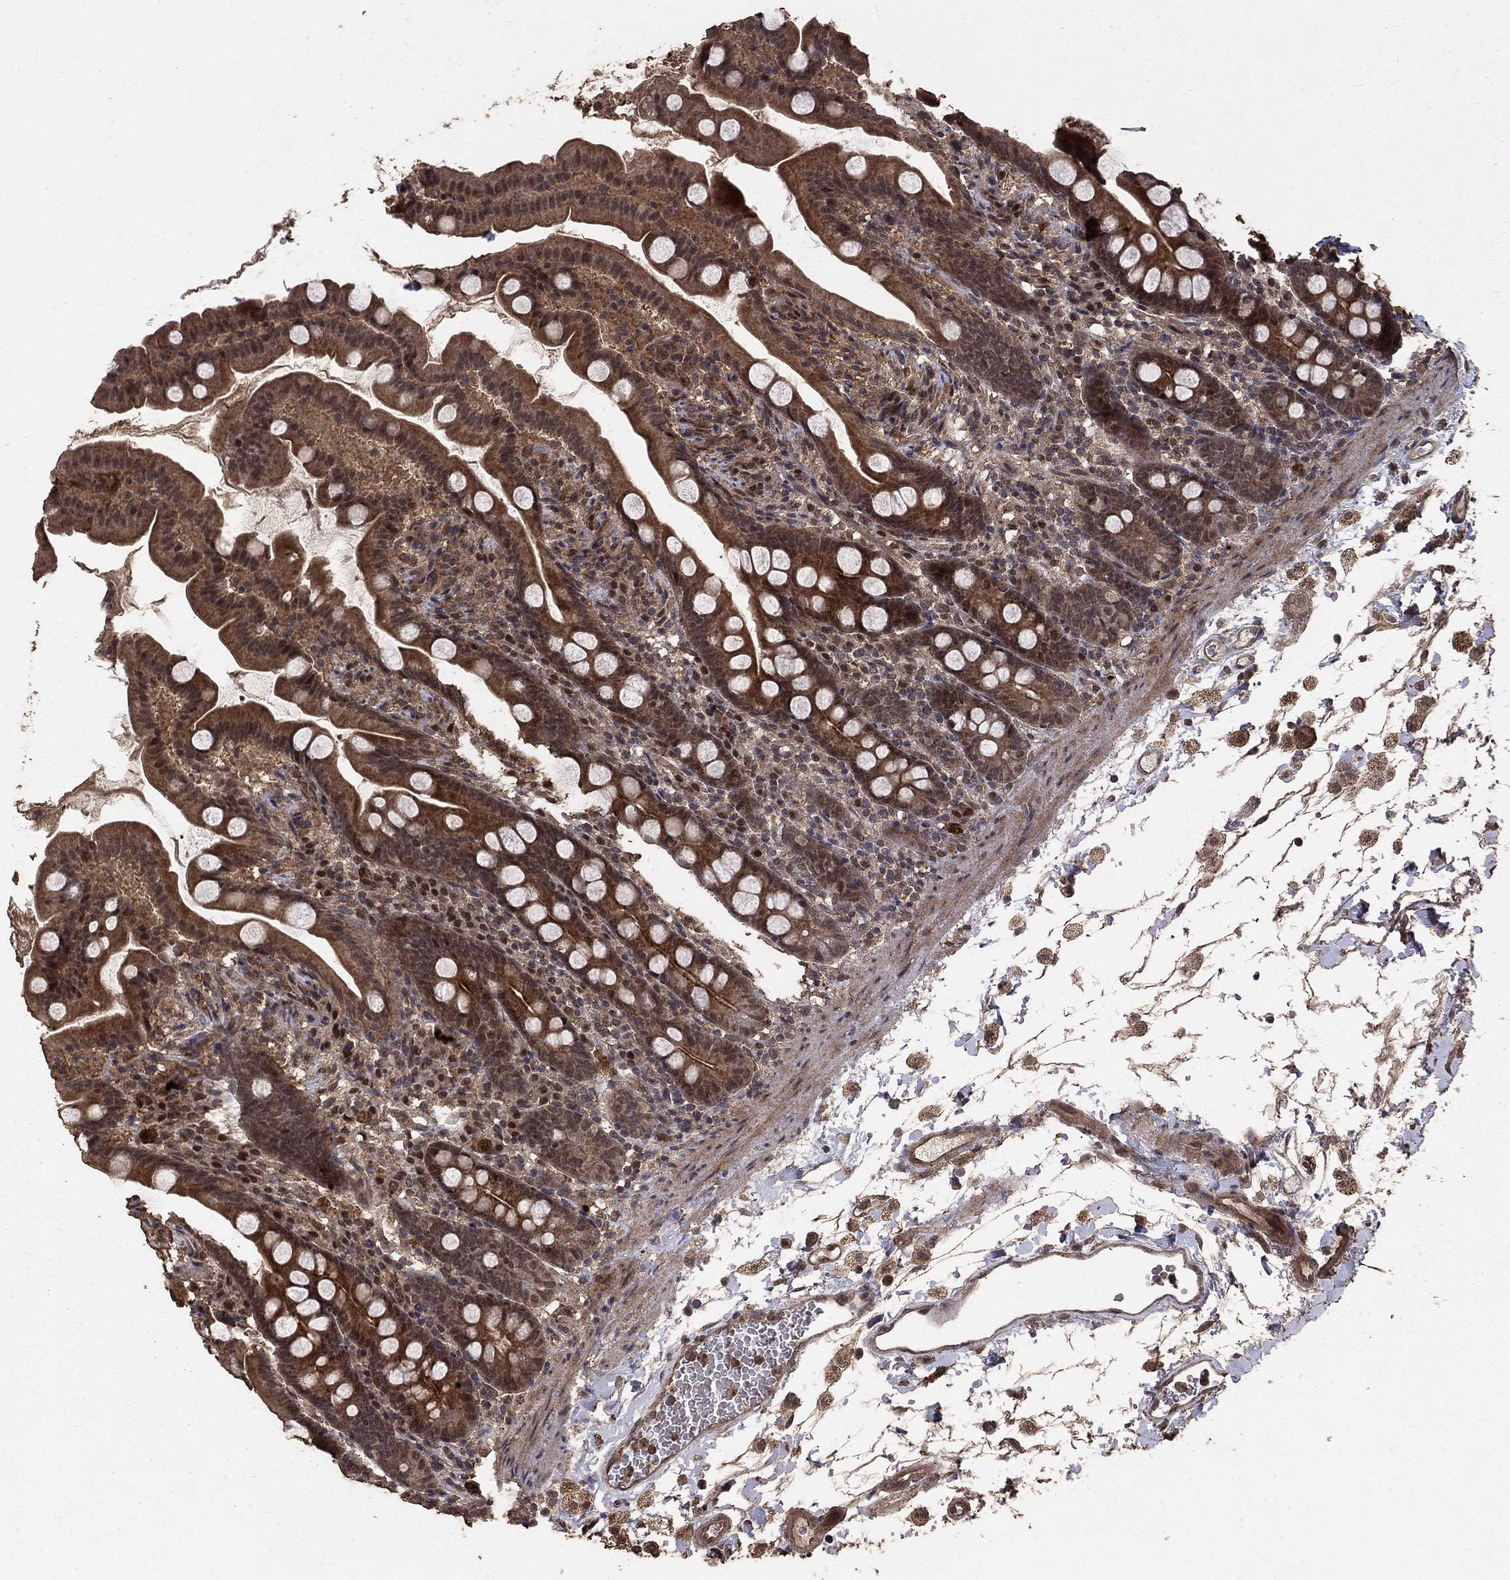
{"staining": {"intensity": "moderate", "quantity": ">75%", "location": "cytoplasmic/membranous"}, "tissue": "small intestine", "cell_type": "Glandular cells", "image_type": "normal", "snomed": [{"axis": "morphology", "description": "Normal tissue, NOS"}, {"axis": "topography", "description": "Small intestine"}], "caption": "The photomicrograph shows a brown stain indicating the presence of a protein in the cytoplasmic/membranous of glandular cells in small intestine.", "gene": "PRDM1", "patient": {"sex": "female", "age": 44}}